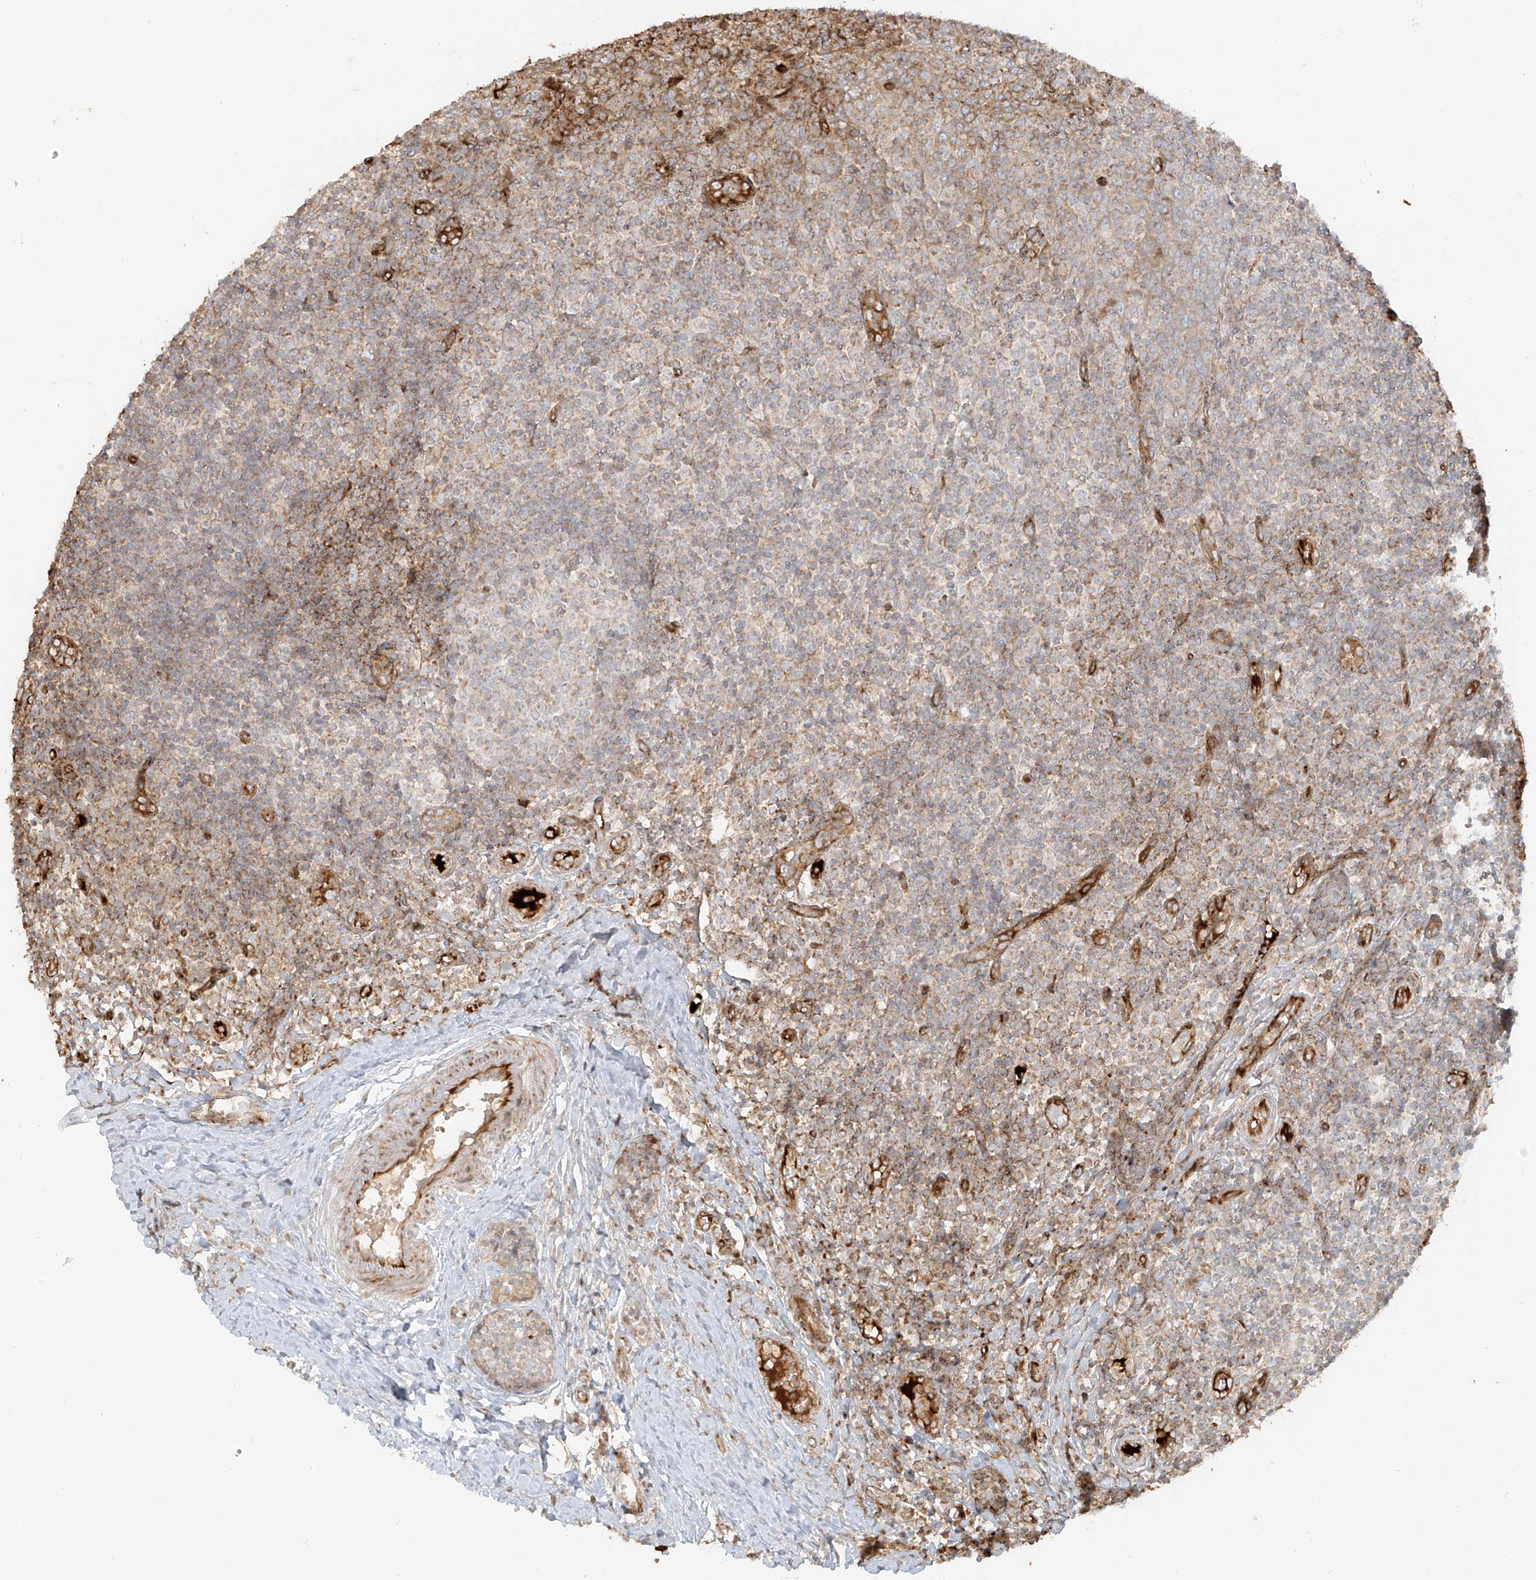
{"staining": {"intensity": "negative", "quantity": "none", "location": "none"}, "tissue": "tonsil", "cell_type": "Germinal center cells", "image_type": "normal", "snomed": [{"axis": "morphology", "description": "Normal tissue, NOS"}, {"axis": "topography", "description": "Tonsil"}], "caption": "Unremarkable tonsil was stained to show a protein in brown. There is no significant positivity in germinal center cells. (Immunohistochemistry (ihc), brightfield microscopy, high magnification).", "gene": "MIPEP", "patient": {"sex": "female", "age": 19}}